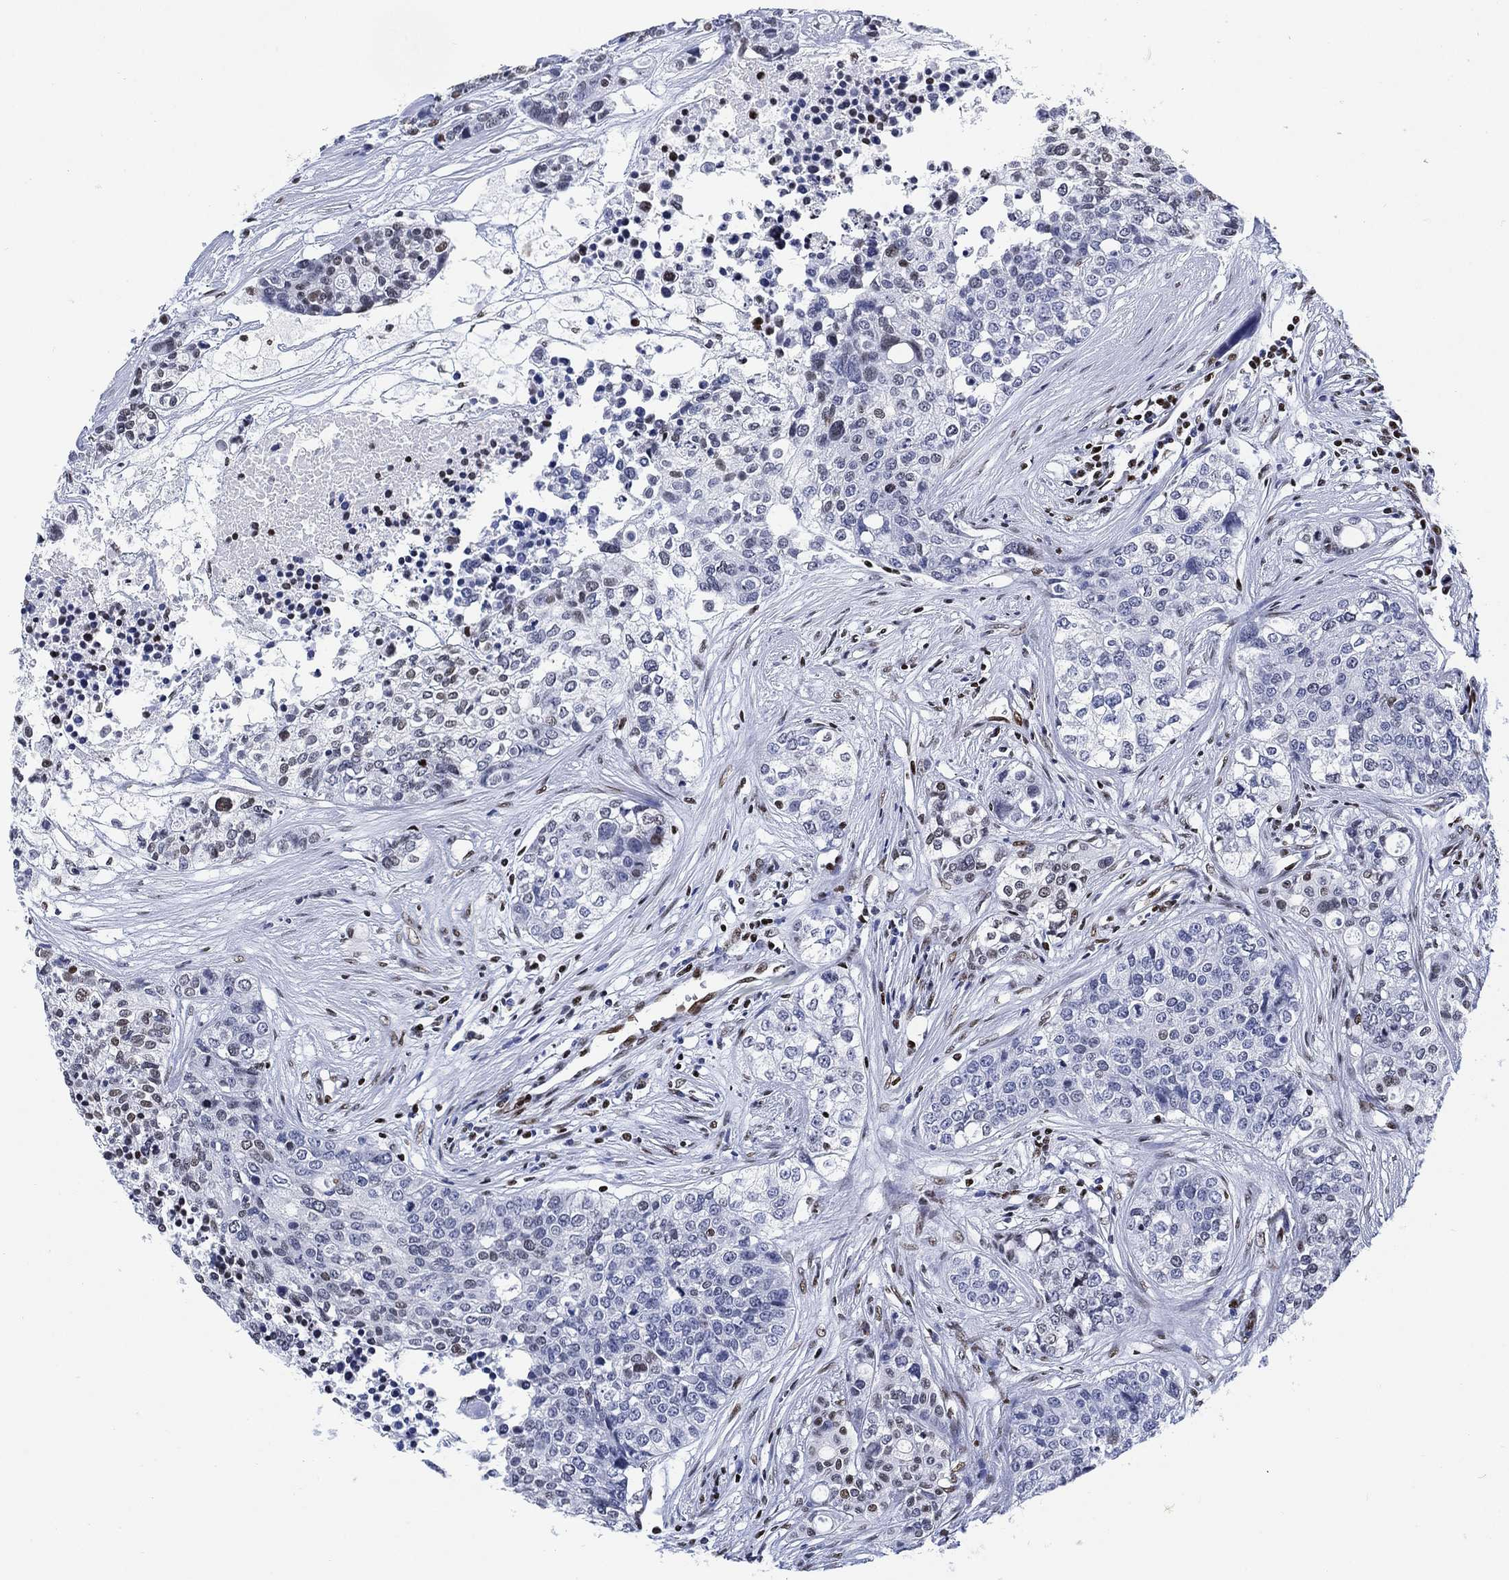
{"staining": {"intensity": "weak", "quantity": "<25%", "location": "nuclear"}, "tissue": "carcinoid", "cell_type": "Tumor cells", "image_type": "cancer", "snomed": [{"axis": "morphology", "description": "Carcinoid, malignant, NOS"}, {"axis": "topography", "description": "Colon"}], "caption": "IHC micrograph of malignant carcinoid stained for a protein (brown), which shows no staining in tumor cells.", "gene": "H1-10", "patient": {"sex": "male", "age": 81}}